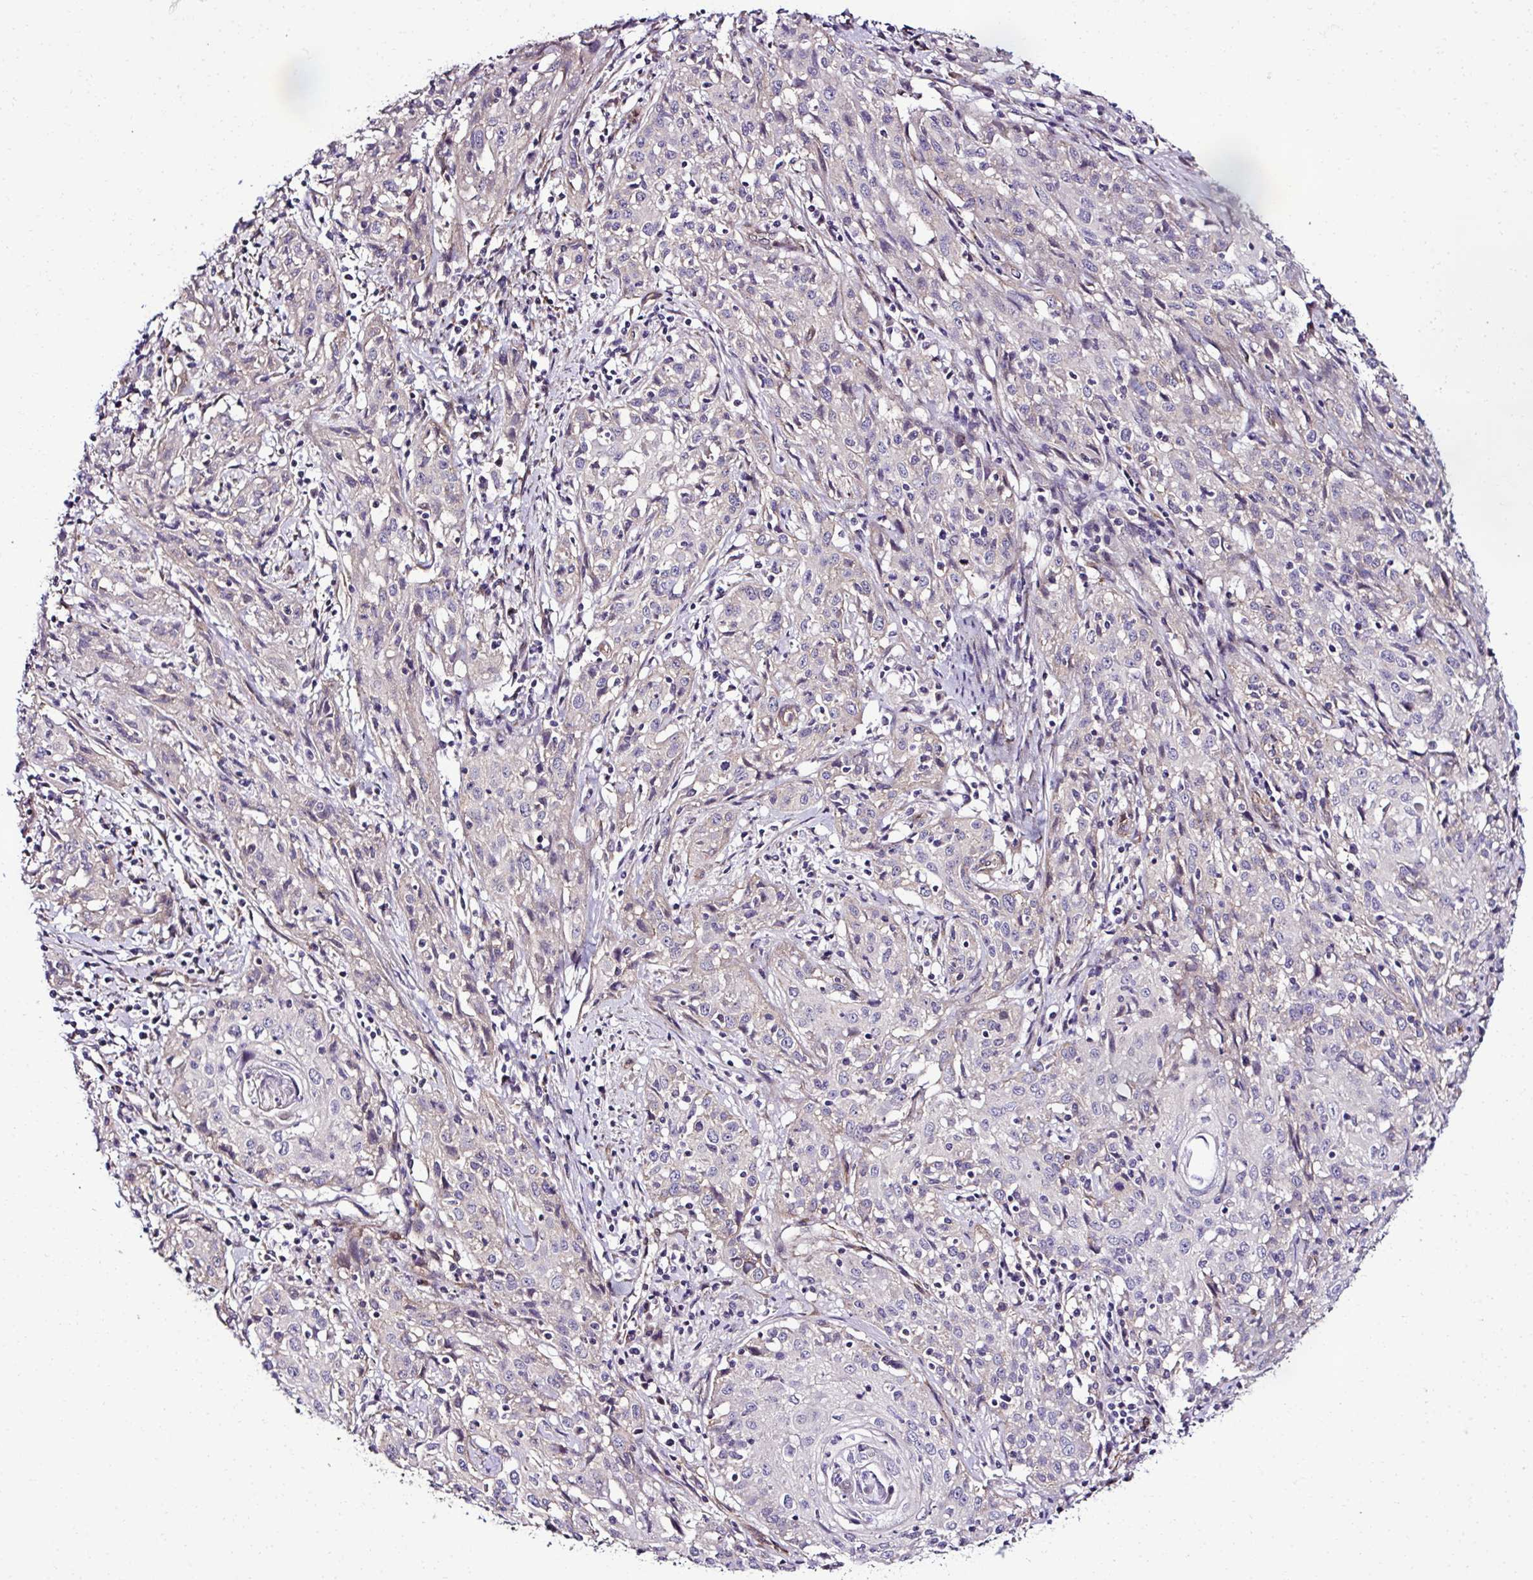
{"staining": {"intensity": "negative", "quantity": "none", "location": "none"}, "tissue": "cervical cancer", "cell_type": "Tumor cells", "image_type": "cancer", "snomed": [{"axis": "morphology", "description": "Squamous cell carcinoma, NOS"}, {"axis": "topography", "description": "Cervix"}], "caption": "Immunohistochemistry of cervical cancer (squamous cell carcinoma) shows no positivity in tumor cells. (DAB immunohistochemistry (IHC) visualized using brightfield microscopy, high magnification).", "gene": "TRIM52", "patient": {"sex": "female", "age": 57}}